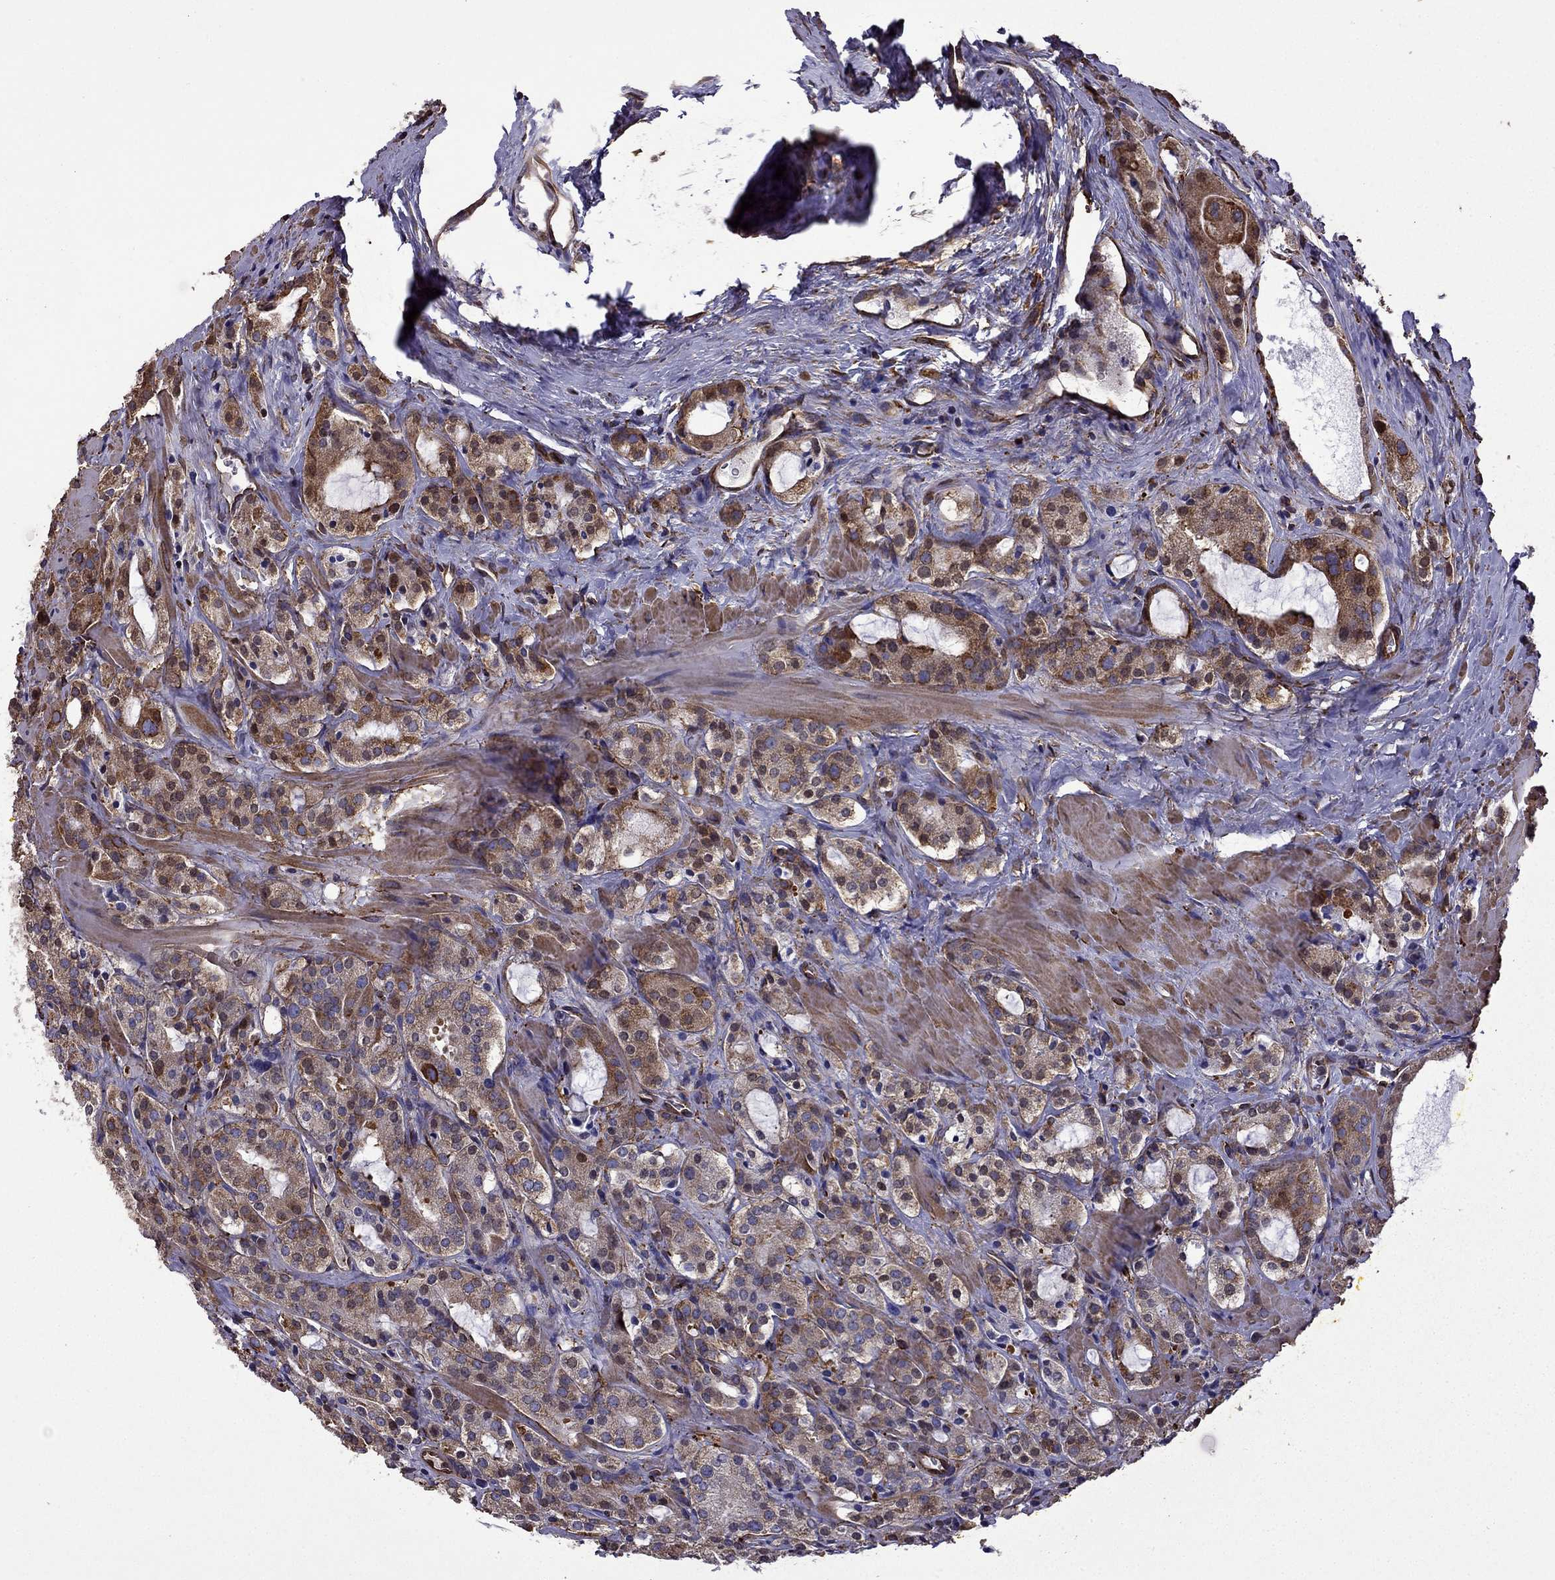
{"staining": {"intensity": "moderate", "quantity": ">75%", "location": "cytoplasmic/membranous"}, "tissue": "prostate cancer", "cell_type": "Tumor cells", "image_type": "cancer", "snomed": [{"axis": "morphology", "description": "Adenocarcinoma, NOS"}, {"axis": "morphology", "description": "Adenocarcinoma, High grade"}, {"axis": "topography", "description": "Prostate"}], "caption": "This histopathology image exhibits prostate high-grade adenocarcinoma stained with IHC to label a protein in brown. The cytoplasmic/membranous of tumor cells show moderate positivity for the protein. Nuclei are counter-stained blue.", "gene": "MAP4", "patient": {"sex": "male", "age": 62}}